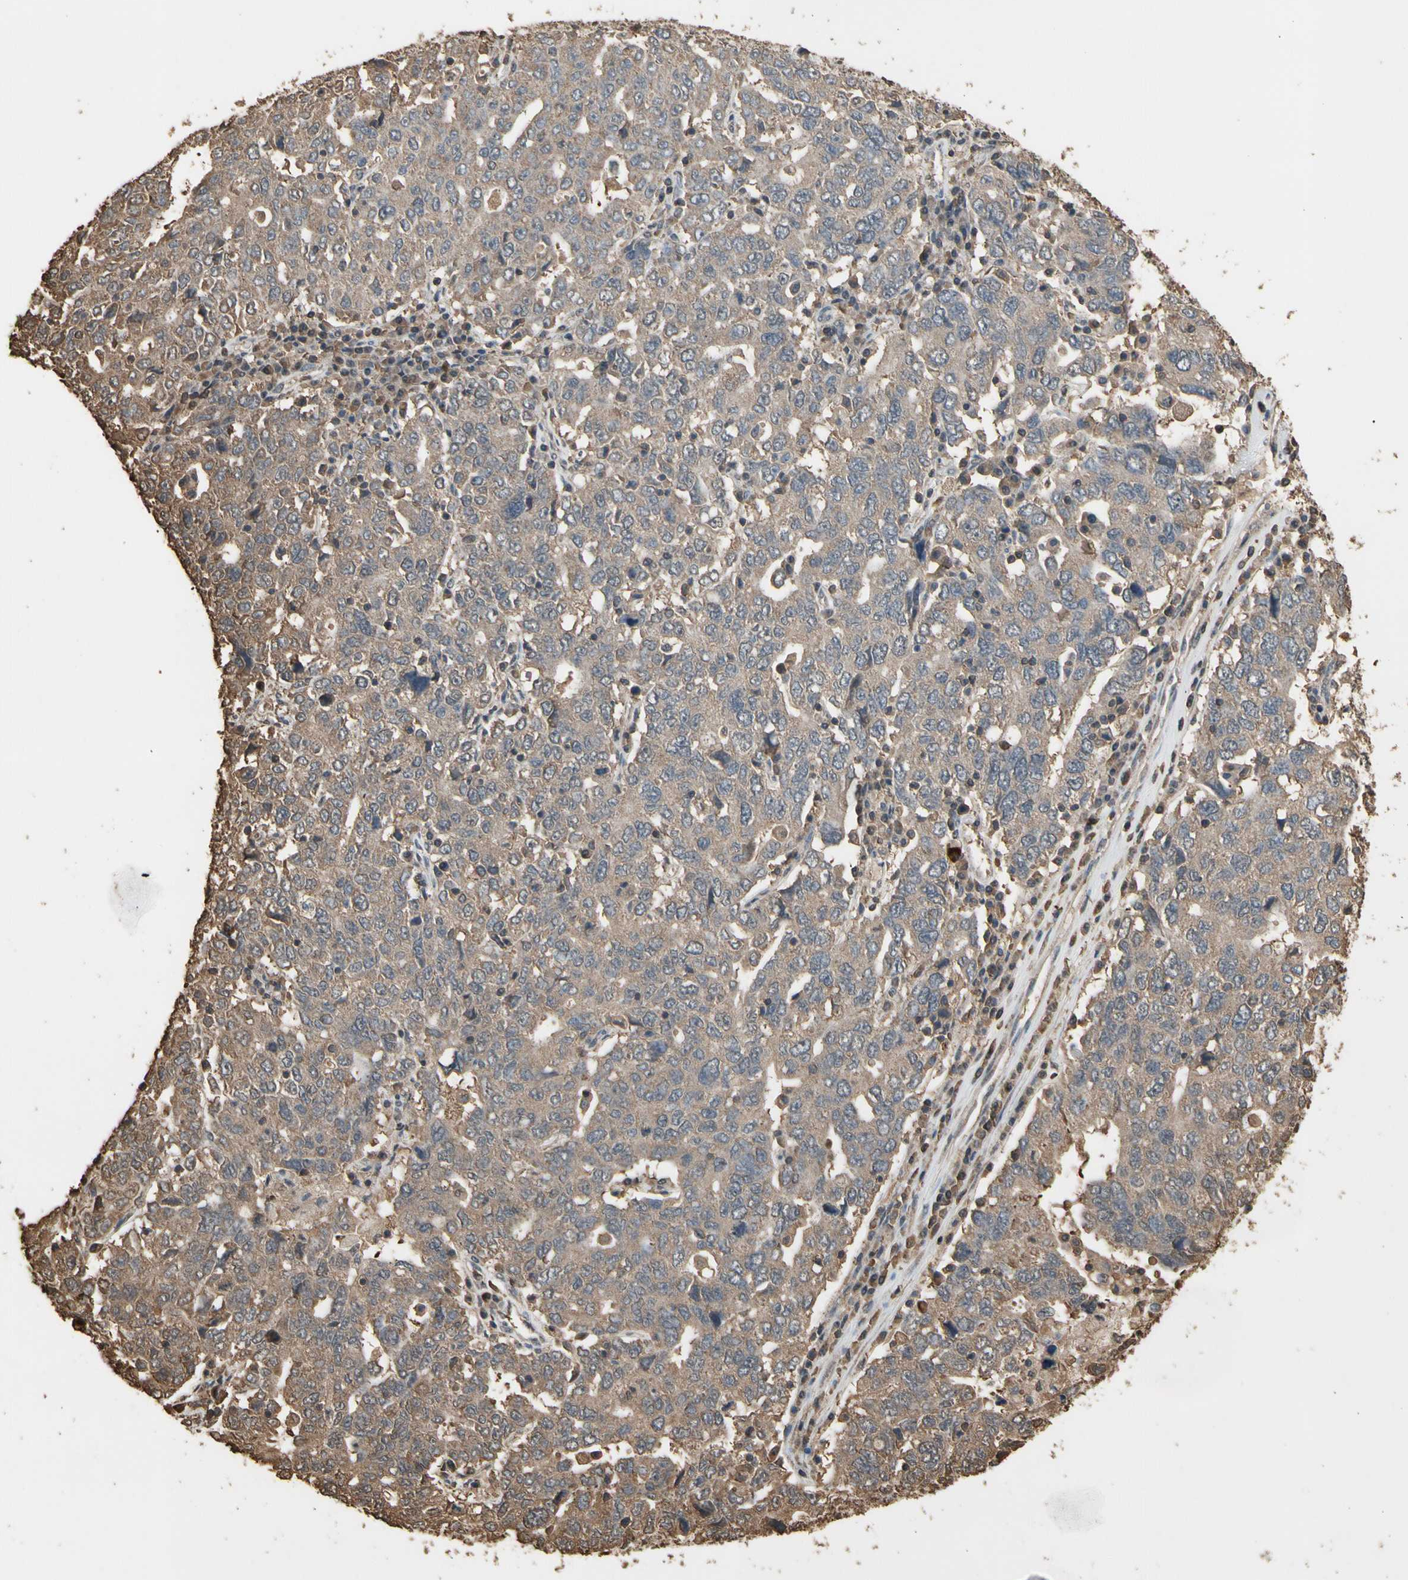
{"staining": {"intensity": "moderate", "quantity": ">75%", "location": "cytoplasmic/membranous"}, "tissue": "ovarian cancer", "cell_type": "Tumor cells", "image_type": "cancer", "snomed": [{"axis": "morphology", "description": "Carcinoma, endometroid"}, {"axis": "topography", "description": "Ovary"}], "caption": "Protein staining of ovarian cancer (endometroid carcinoma) tissue demonstrates moderate cytoplasmic/membranous expression in about >75% of tumor cells. The staining is performed using DAB (3,3'-diaminobenzidine) brown chromogen to label protein expression. The nuclei are counter-stained blue using hematoxylin.", "gene": "TNFSF13B", "patient": {"sex": "female", "age": 62}}